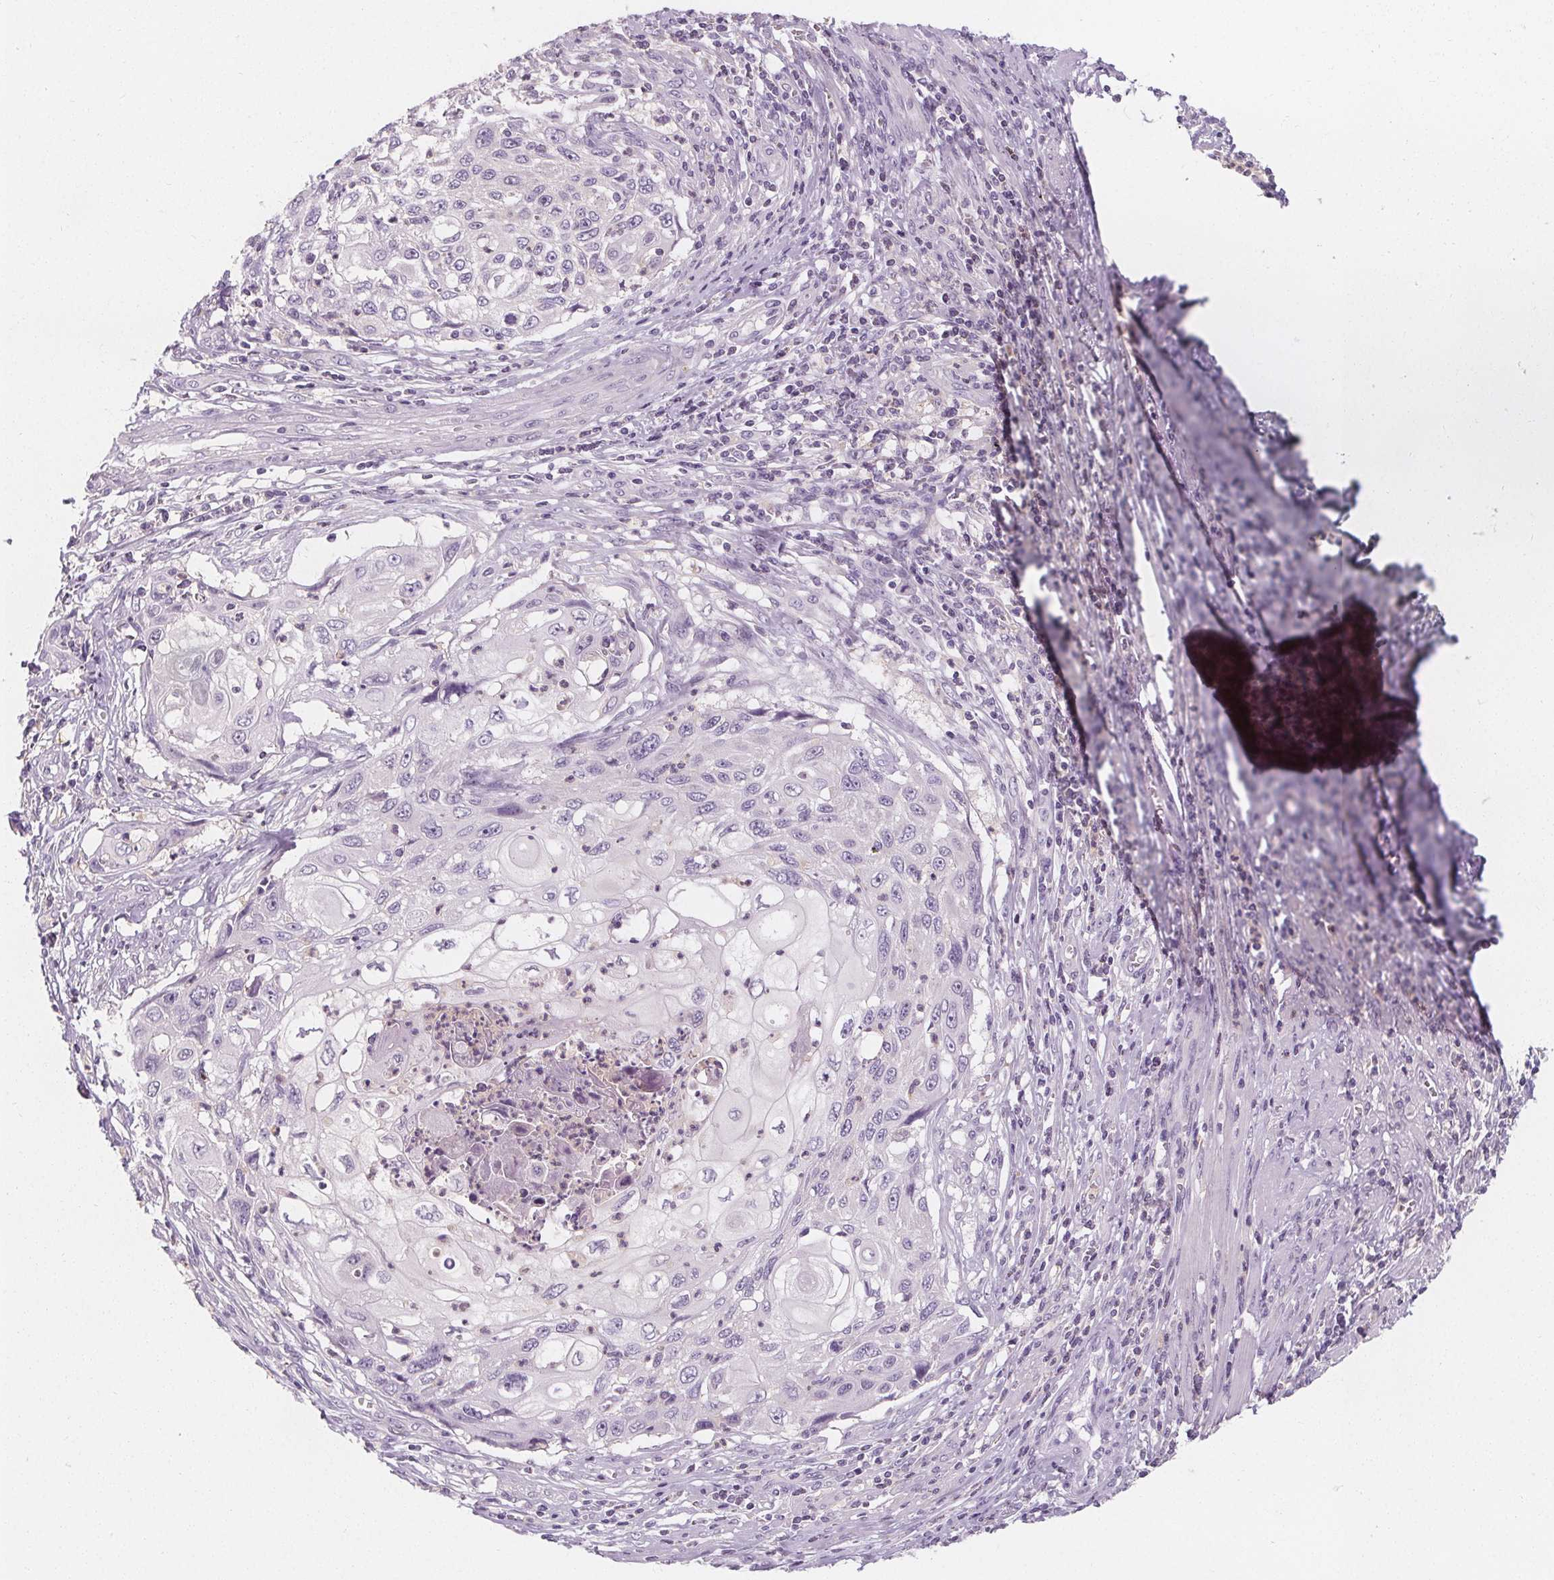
{"staining": {"intensity": "negative", "quantity": "none", "location": "none"}, "tissue": "cervical cancer", "cell_type": "Tumor cells", "image_type": "cancer", "snomed": [{"axis": "morphology", "description": "Squamous cell carcinoma, NOS"}, {"axis": "topography", "description": "Cervix"}], "caption": "Immunohistochemical staining of human cervical cancer (squamous cell carcinoma) displays no significant positivity in tumor cells.", "gene": "UGP2", "patient": {"sex": "female", "age": 70}}